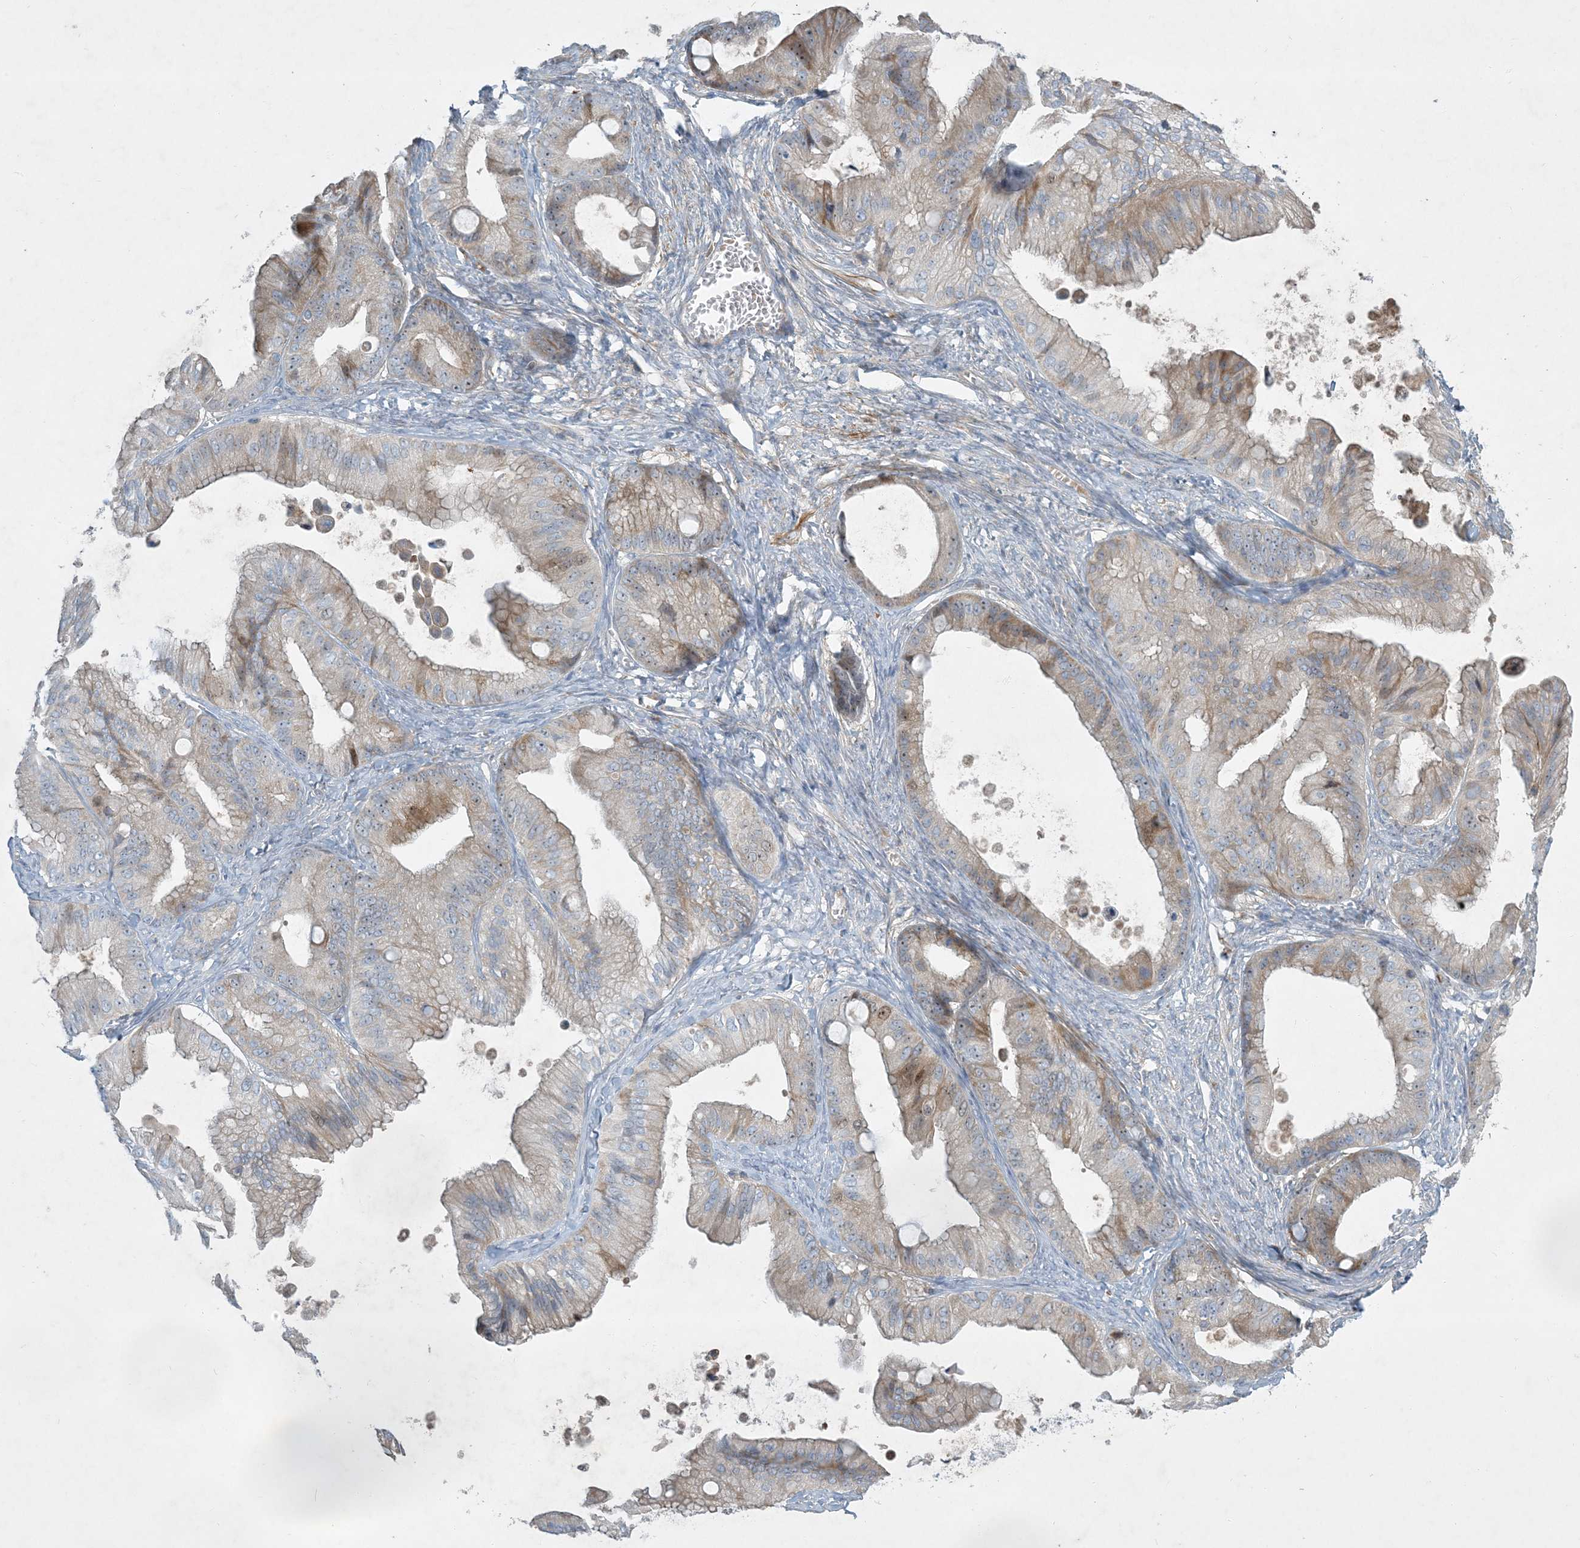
{"staining": {"intensity": "moderate", "quantity": "<25%", "location": "cytoplasmic/membranous"}, "tissue": "ovarian cancer", "cell_type": "Tumor cells", "image_type": "cancer", "snomed": [{"axis": "morphology", "description": "Cystadenocarcinoma, mucinous, NOS"}, {"axis": "topography", "description": "Ovary"}], "caption": "Protein analysis of ovarian mucinous cystadenocarcinoma tissue reveals moderate cytoplasmic/membranous staining in about <25% of tumor cells.", "gene": "LTN1", "patient": {"sex": "female", "age": 71}}